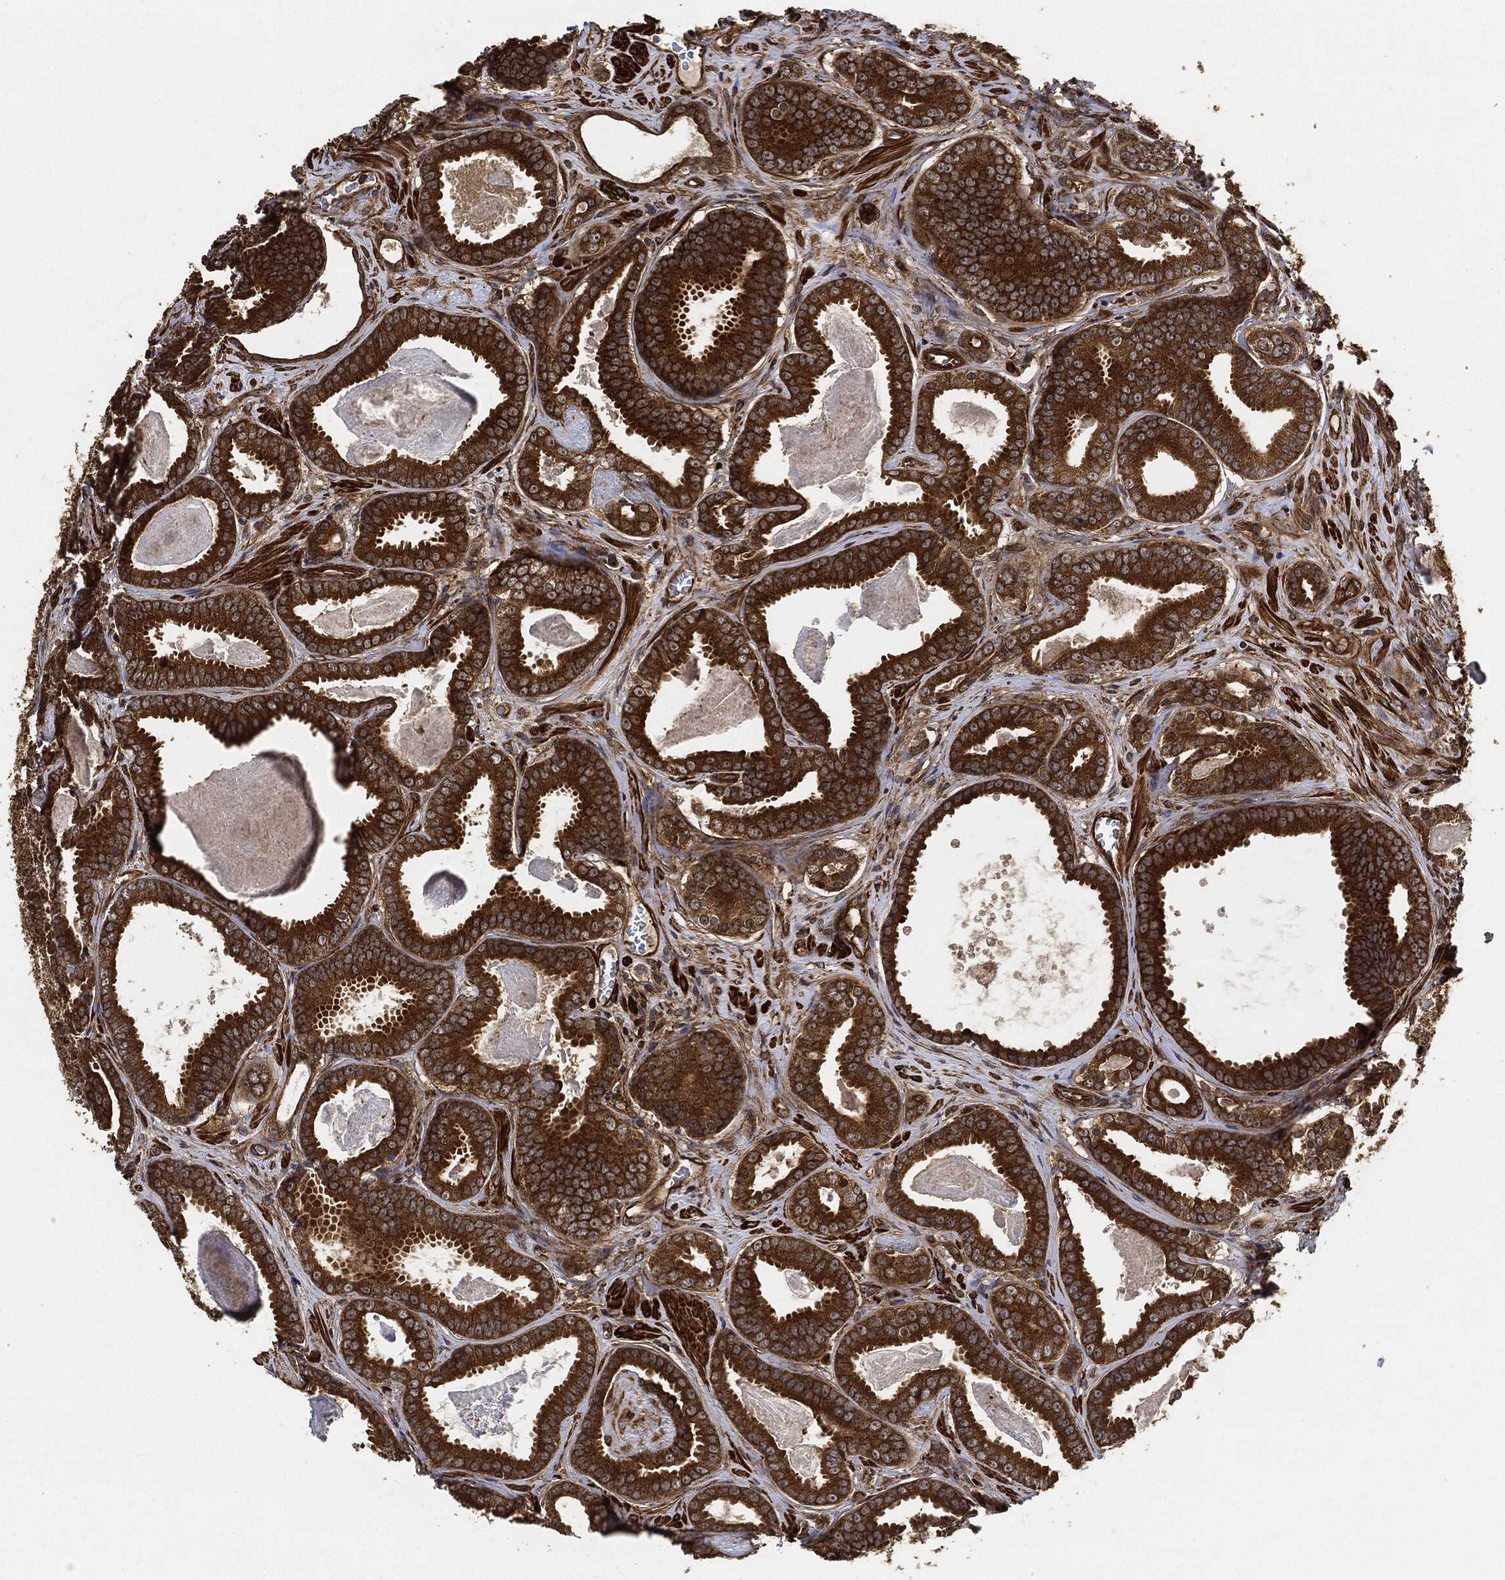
{"staining": {"intensity": "strong", "quantity": ">75%", "location": "cytoplasmic/membranous"}, "tissue": "prostate cancer", "cell_type": "Tumor cells", "image_type": "cancer", "snomed": [{"axis": "morphology", "description": "Adenocarcinoma, NOS"}, {"axis": "topography", "description": "Prostate"}], "caption": "Adenocarcinoma (prostate) stained with IHC reveals strong cytoplasmic/membranous positivity in about >75% of tumor cells.", "gene": "CEP290", "patient": {"sex": "male", "age": 61}}